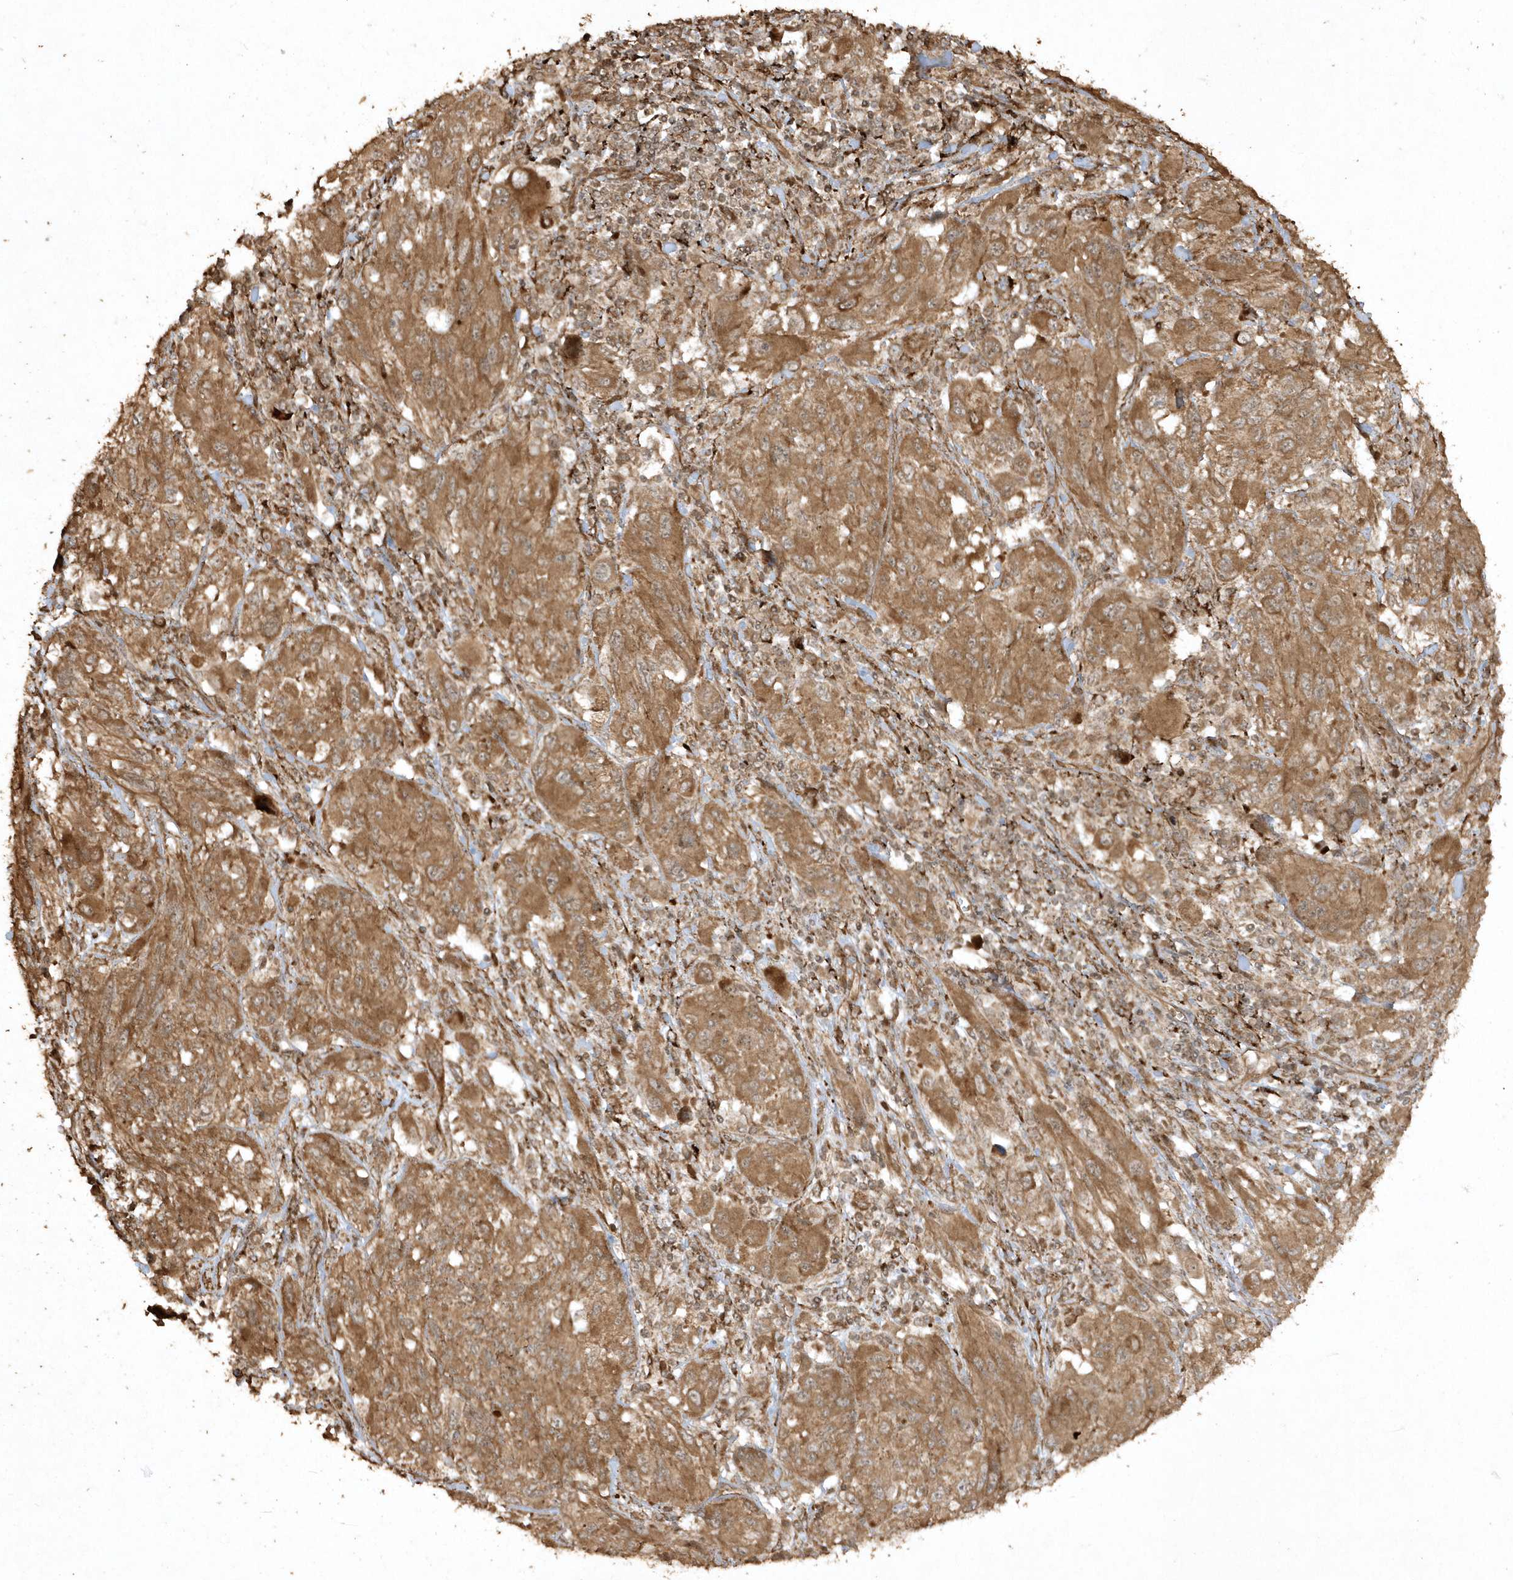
{"staining": {"intensity": "moderate", "quantity": ">75%", "location": "cytoplasmic/membranous"}, "tissue": "melanoma", "cell_type": "Tumor cells", "image_type": "cancer", "snomed": [{"axis": "morphology", "description": "Malignant melanoma, NOS"}, {"axis": "topography", "description": "Skin"}], "caption": "Melanoma stained for a protein (brown) demonstrates moderate cytoplasmic/membranous positive expression in about >75% of tumor cells.", "gene": "AVPI1", "patient": {"sex": "female", "age": 91}}